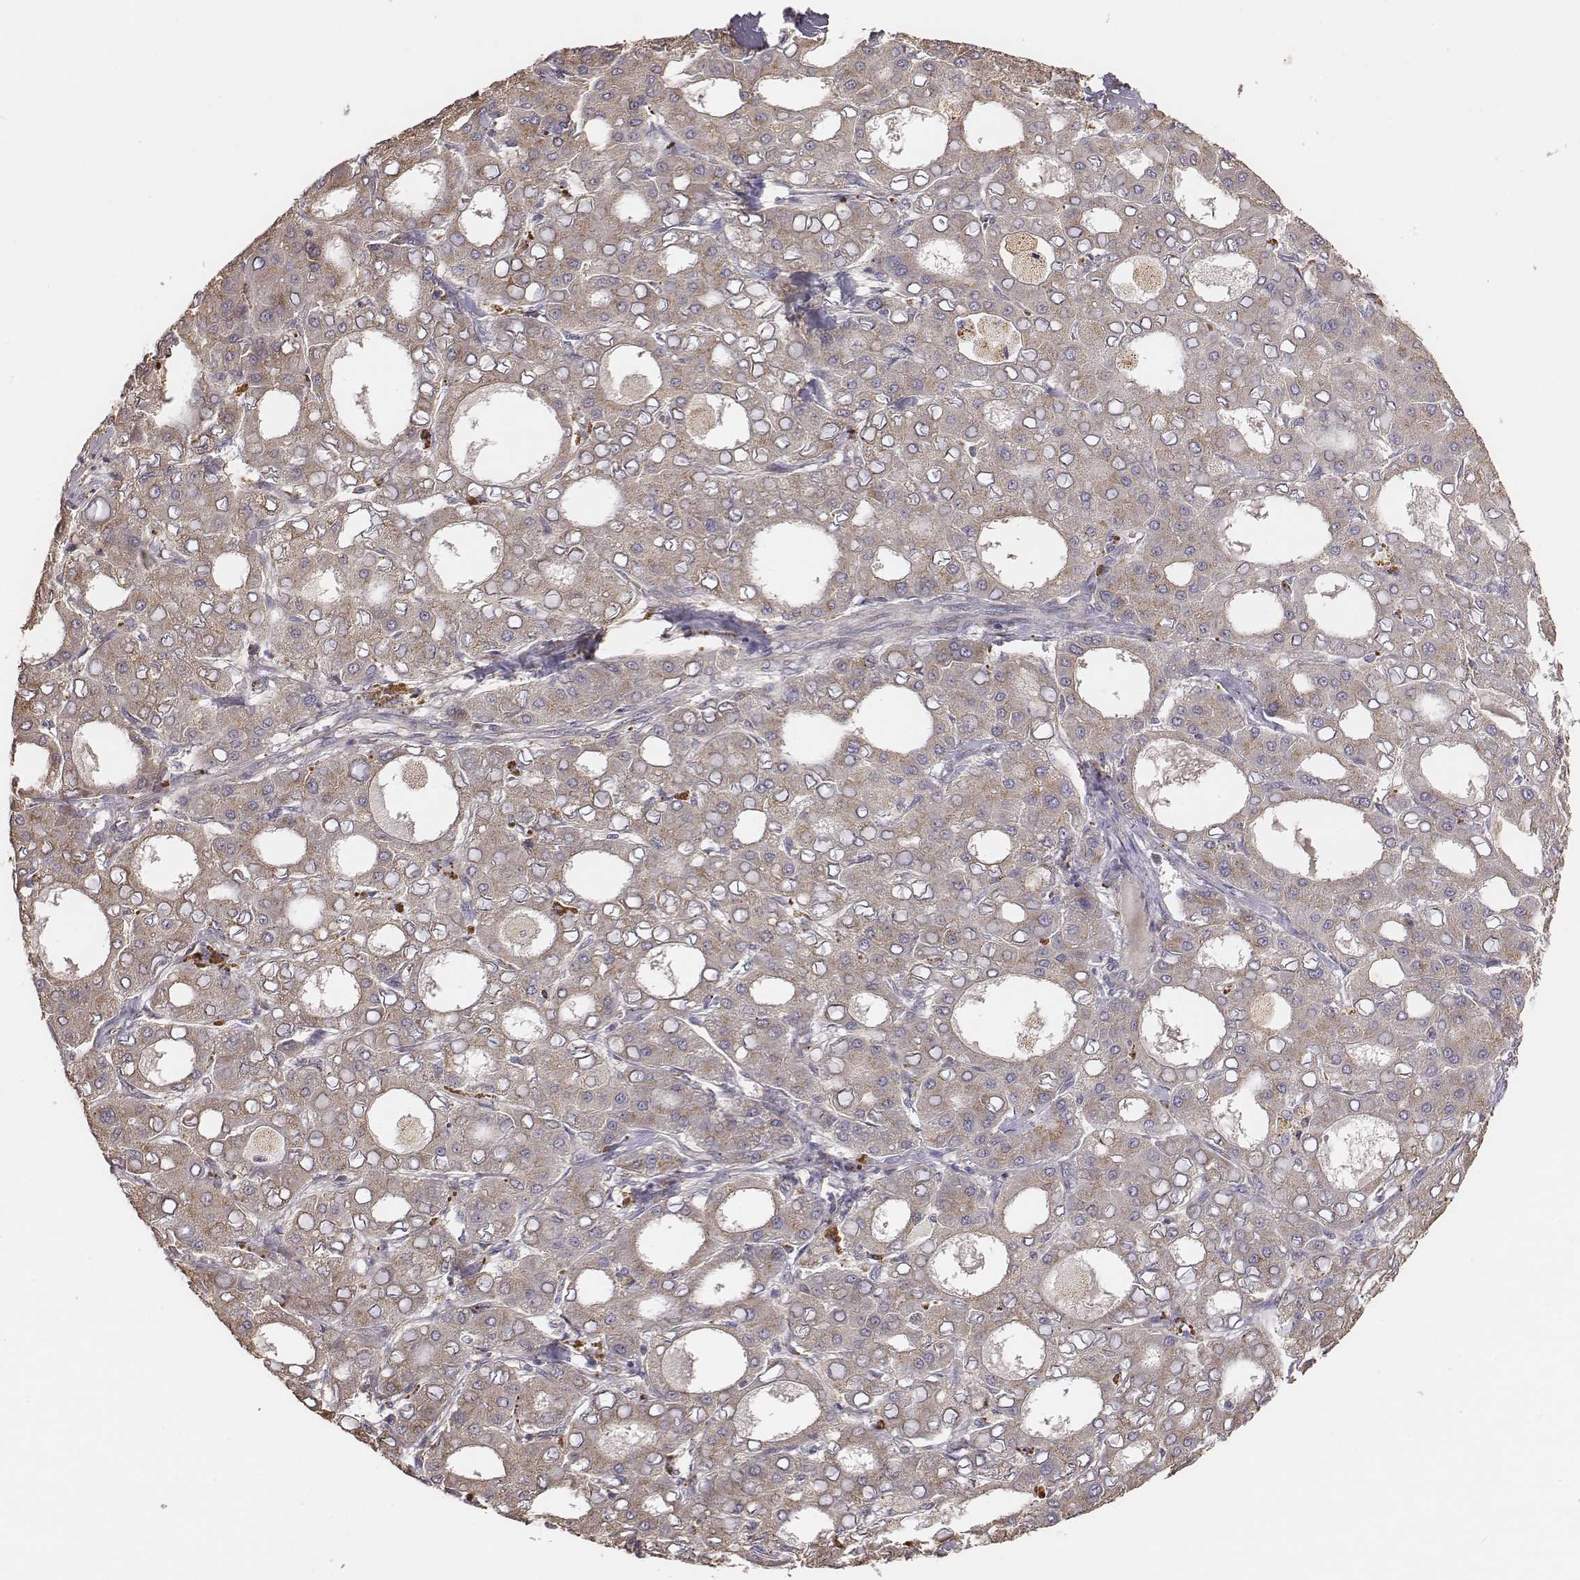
{"staining": {"intensity": "weak", "quantity": ">75%", "location": "cytoplasmic/membranous"}, "tissue": "liver cancer", "cell_type": "Tumor cells", "image_type": "cancer", "snomed": [{"axis": "morphology", "description": "Carcinoma, Hepatocellular, NOS"}, {"axis": "topography", "description": "Liver"}], "caption": "There is low levels of weak cytoplasmic/membranous expression in tumor cells of liver cancer (hepatocellular carcinoma), as demonstrated by immunohistochemical staining (brown color).", "gene": "AP1B1", "patient": {"sex": "male", "age": 65}}